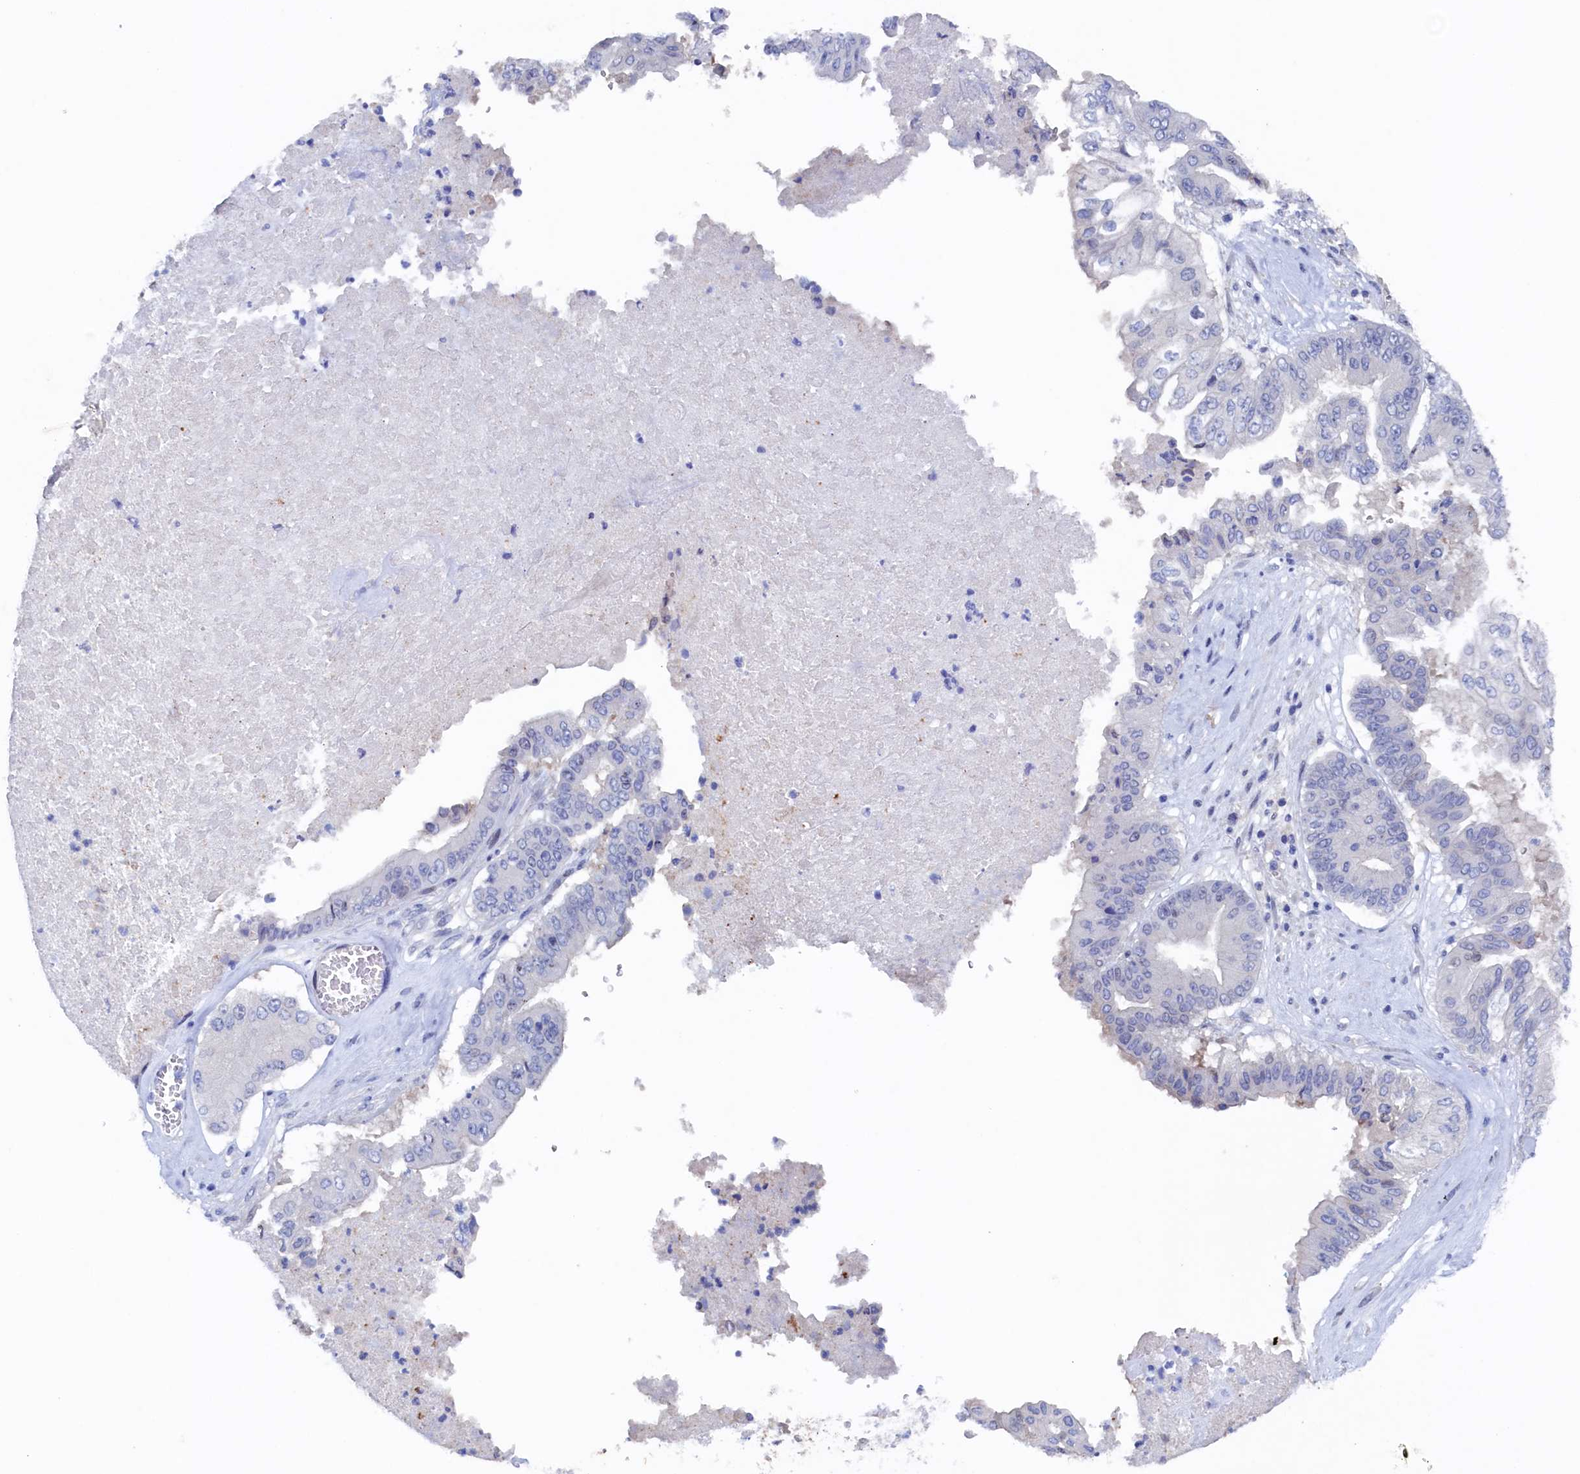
{"staining": {"intensity": "negative", "quantity": "none", "location": "none"}, "tissue": "pancreatic cancer", "cell_type": "Tumor cells", "image_type": "cancer", "snomed": [{"axis": "morphology", "description": "Adenocarcinoma, NOS"}, {"axis": "topography", "description": "Pancreas"}], "caption": "This image is of pancreatic cancer (adenocarcinoma) stained with IHC to label a protein in brown with the nuclei are counter-stained blue. There is no staining in tumor cells. (Stains: DAB (3,3'-diaminobenzidine) immunohistochemistry (IHC) with hematoxylin counter stain, Microscopy: brightfield microscopy at high magnification).", "gene": "CBLIF", "patient": {"sex": "female", "age": 77}}